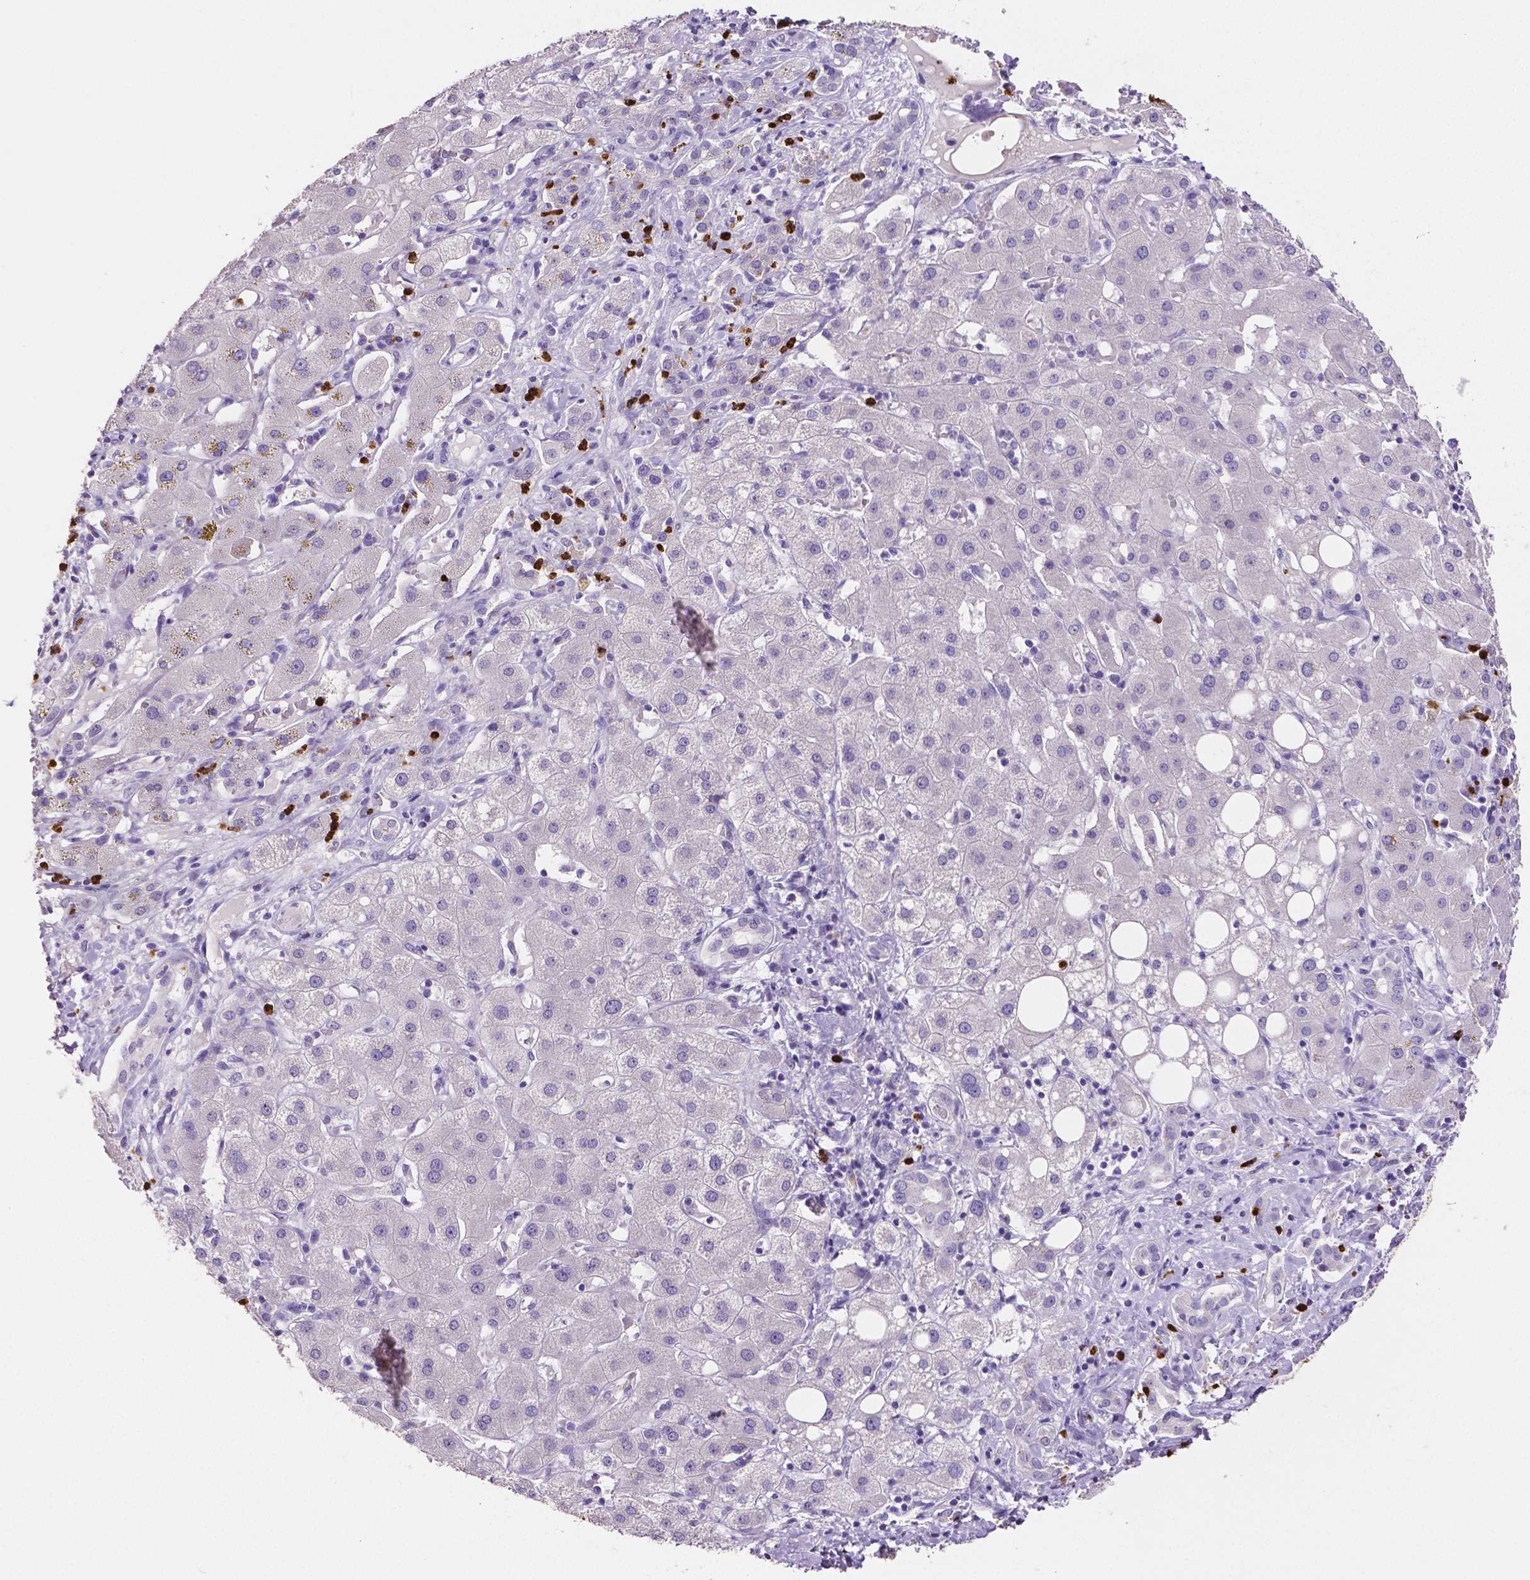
{"staining": {"intensity": "negative", "quantity": "none", "location": "none"}, "tissue": "liver cancer", "cell_type": "Tumor cells", "image_type": "cancer", "snomed": [{"axis": "morphology", "description": "Carcinoma, Hepatocellular, NOS"}, {"axis": "topography", "description": "Liver"}], "caption": "Hepatocellular carcinoma (liver) stained for a protein using IHC reveals no staining tumor cells.", "gene": "MMP9", "patient": {"sex": "male", "age": 65}}